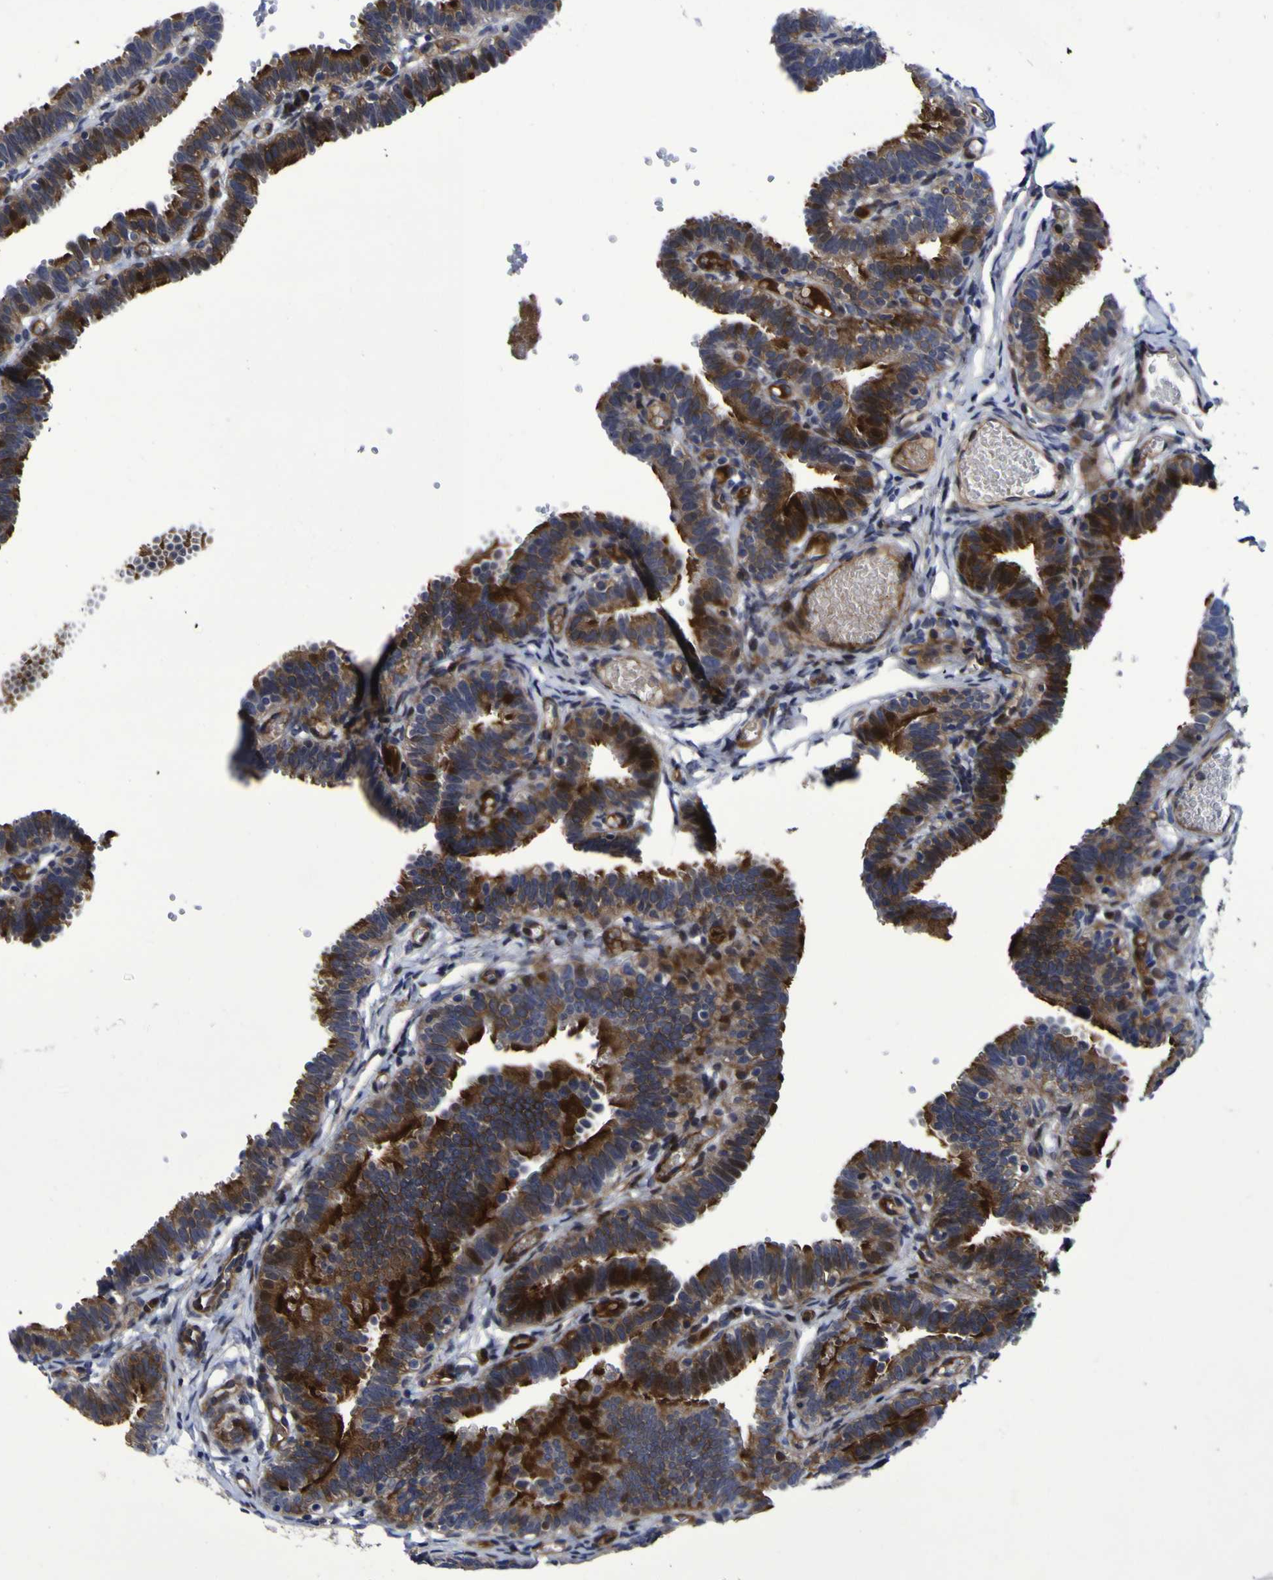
{"staining": {"intensity": "strong", "quantity": "25%-75%", "location": "cytoplasmic/membranous,nuclear"}, "tissue": "fallopian tube", "cell_type": "Glandular cells", "image_type": "normal", "snomed": [{"axis": "morphology", "description": "Normal tissue, NOS"}, {"axis": "topography", "description": "Fallopian tube"}, {"axis": "topography", "description": "Placenta"}], "caption": "Glandular cells exhibit high levels of strong cytoplasmic/membranous,nuclear positivity in about 25%-75% of cells in benign human fallopian tube. (DAB IHC, brown staining for protein, blue staining for nuclei).", "gene": "MGLL", "patient": {"sex": "female", "age": 34}}